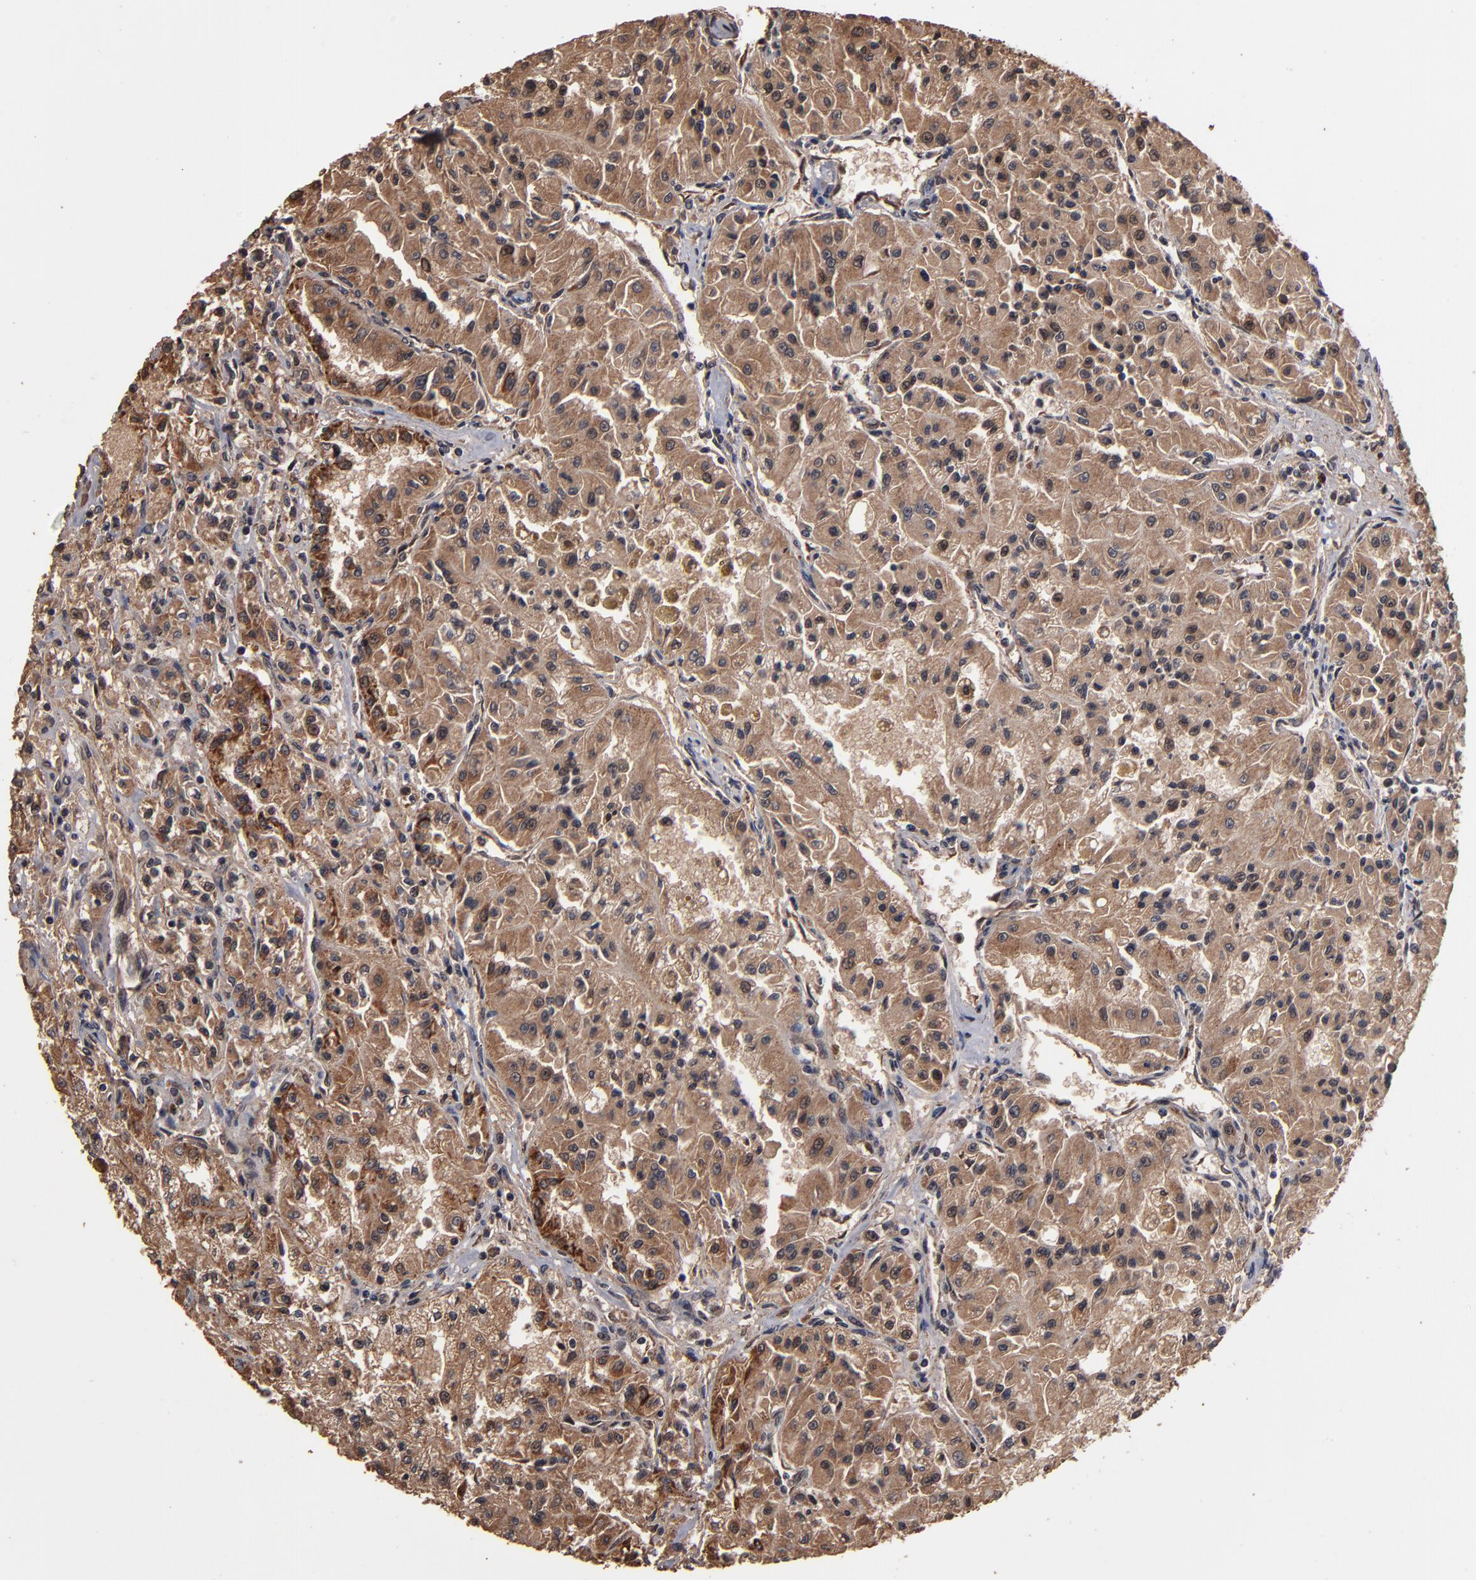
{"staining": {"intensity": "moderate", "quantity": ">75%", "location": "cytoplasmic/membranous,nuclear"}, "tissue": "renal cancer", "cell_type": "Tumor cells", "image_type": "cancer", "snomed": [{"axis": "morphology", "description": "Adenocarcinoma, NOS"}, {"axis": "topography", "description": "Kidney"}], "caption": "A micrograph of human adenocarcinoma (renal) stained for a protein demonstrates moderate cytoplasmic/membranous and nuclear brown staining in tumor cells.", "gene": "NXF2B", "patient": {"sex": "male", "age": 78}}